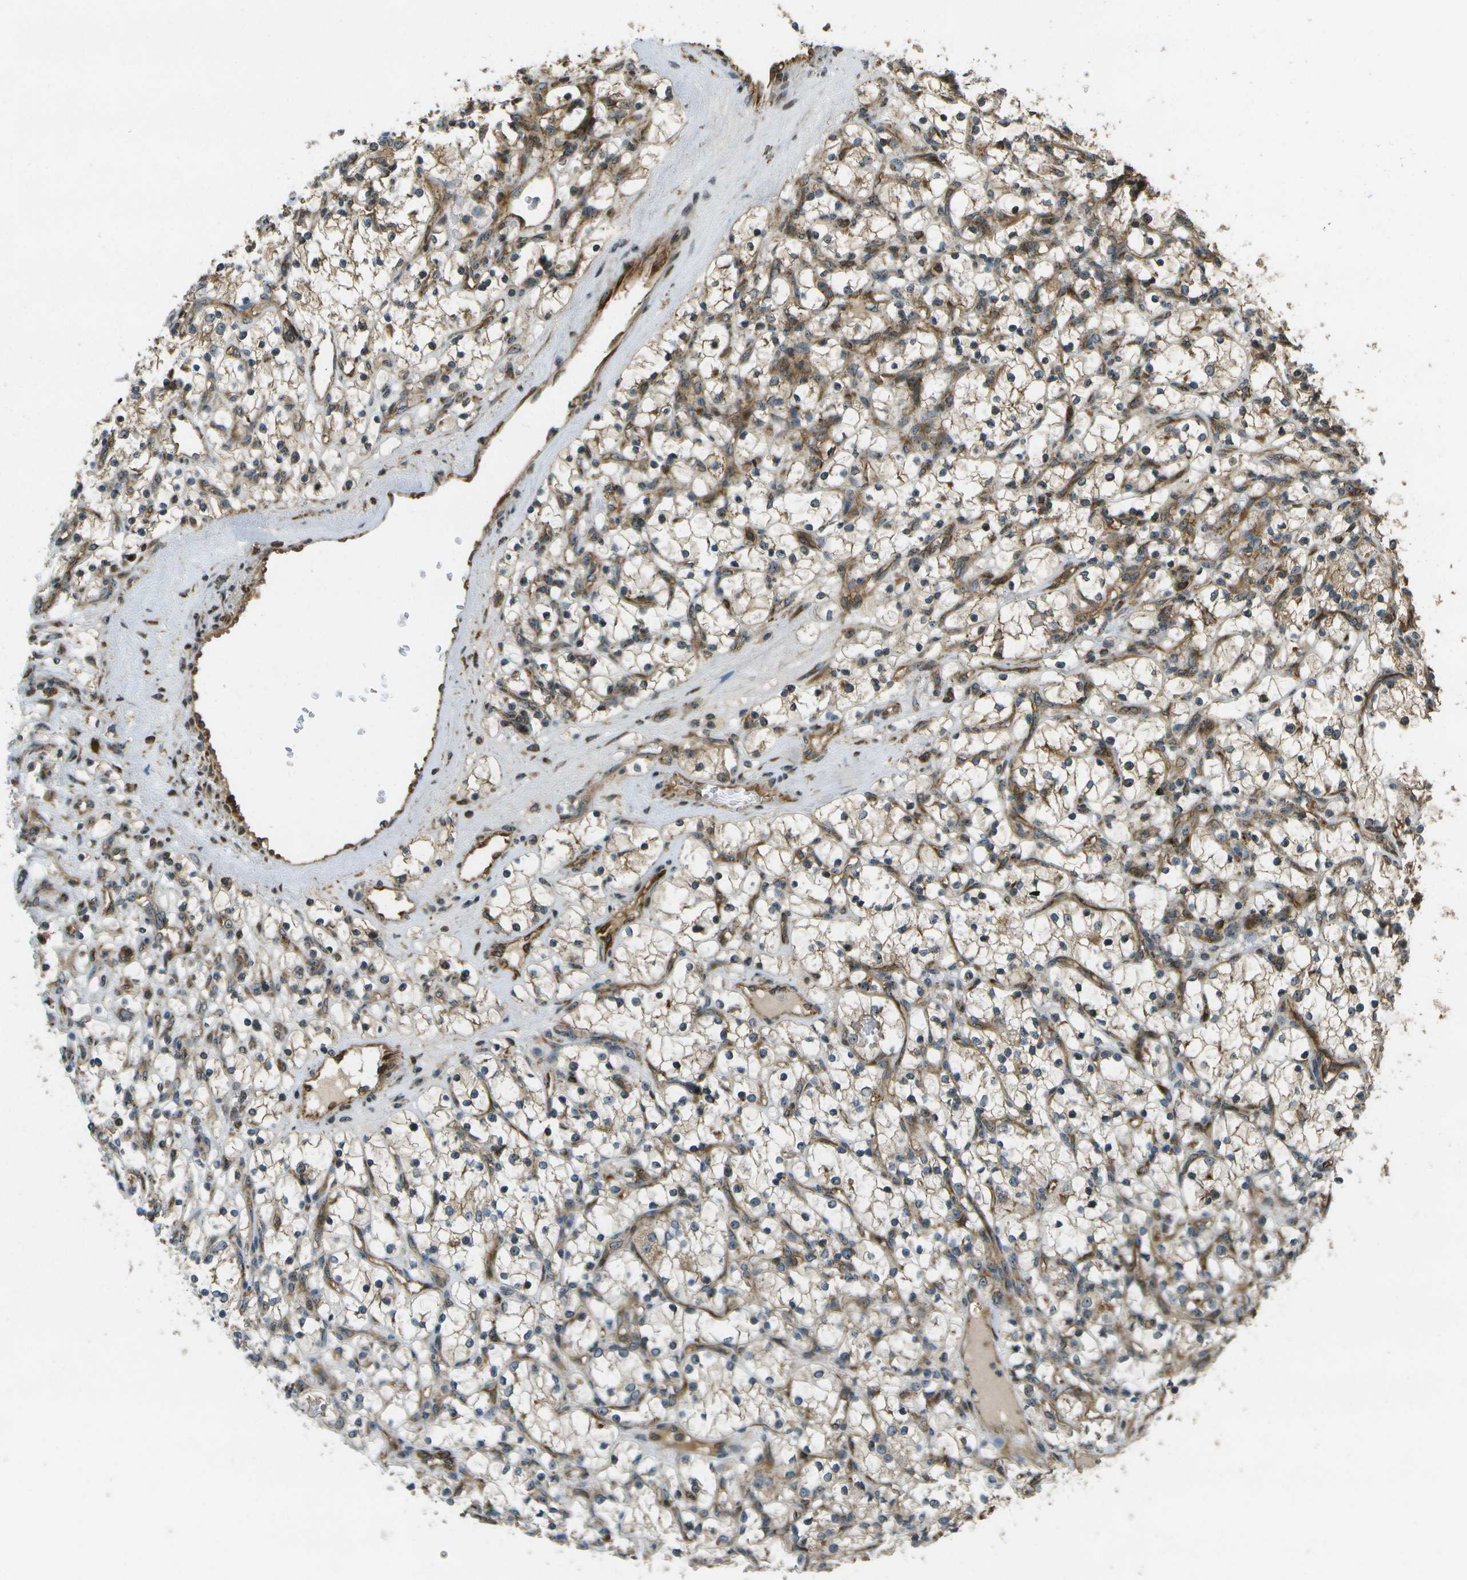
{"staining": {"intensity": "weak", "quantity": "<25%", "location": "cytoplasmic/membranous"}, "tissue": "renal cancer", "cell_type": "Tumor cells", "image_type": "cancer", "snomed": [{"axis": "morphology", "description": "Adenocarcinoma, NOS"}, {"axis": "topography", "description": "Kidney"}], "caption": "An image of human renal adenocarcinoma is negative for staining in tumor cells. (DAB immunohistochemistry visualized using brightfield microscopy, high magnification).", "gene": "LRP12", "patient": {"sex": "female", "age": 69}}